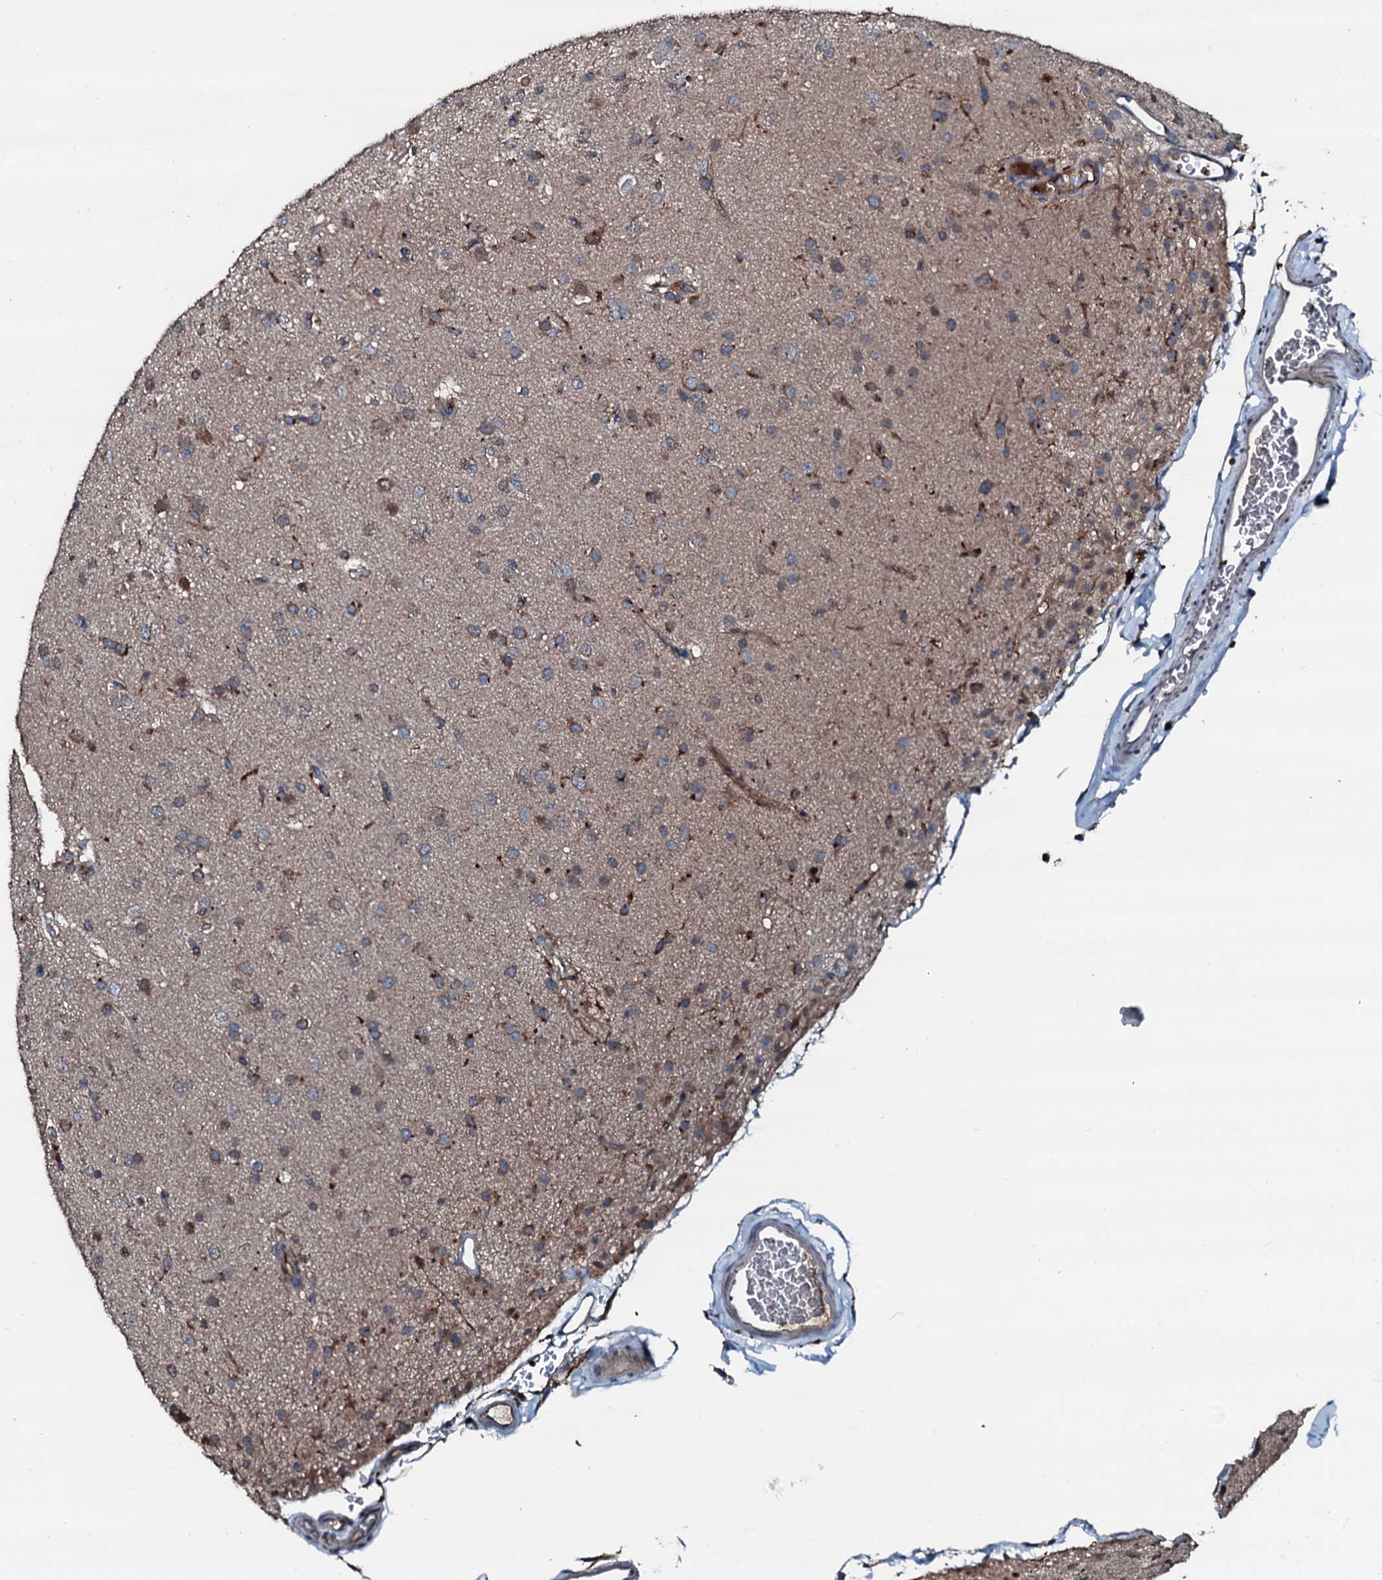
{"staining": {"intensity": "moderate", "quantity": "<25%", "location": "cytoplasmic/membranous"}, "tissue": "glioma", "cell_type": "Tumor cells", "image_type": "cancer", "snomed": [{"axis": "morphology", "description": "Glioma, malignant, Low grade"}, {"axis": "topography", "description": "Brain"}], "caption": "This micrograph reveals low-grade glioma (malignant) stained with immunohistochemistry to label a protein in brown. The cytoplasmic/membranous of tumor cells show moderate positivity for the protein. Nuclei are counter-stained blue.", "gene": "AARS1", "patient": {"sex": "male", "age": 65}}